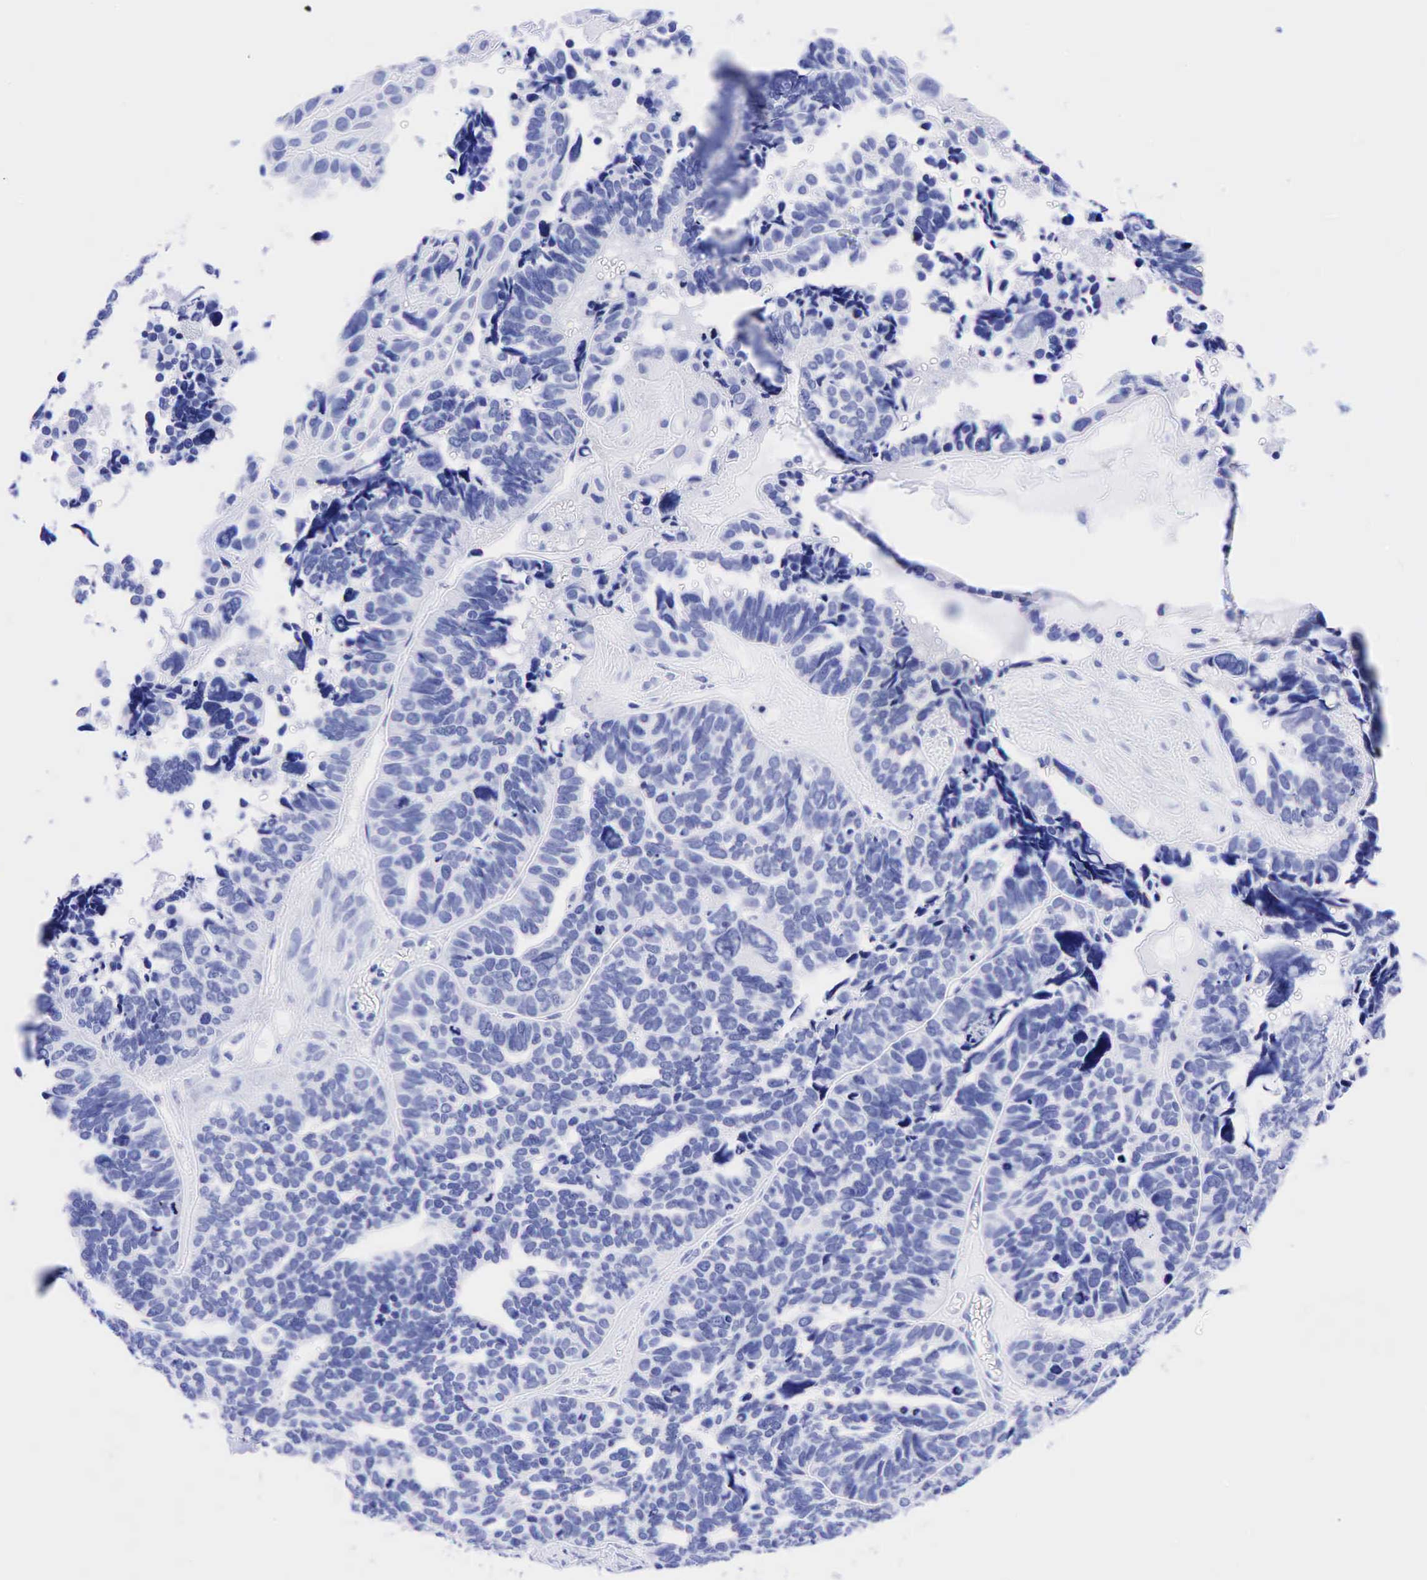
{"staining": {"intensity": "negative", "quantity": "none", "location": "none"}, "tissue": "ovarian cancer", "cell_type": "Tumor cells", "image_type": "cancer", "snomed": [{"axis": "morphology", "description": "Cystadenocarcinoma, serous, NOS"}, {"axis": "topography", "description": "Ovary"}], "caption": "DAB (3,3'-diaminobenzidine) immunohistochemical staining of serous cystadenocarcinoma (ovarian) shows no significant expression in tumor cells.", "gene": "CEACAM5", "patient": {"sex": "female", "age": 77}}